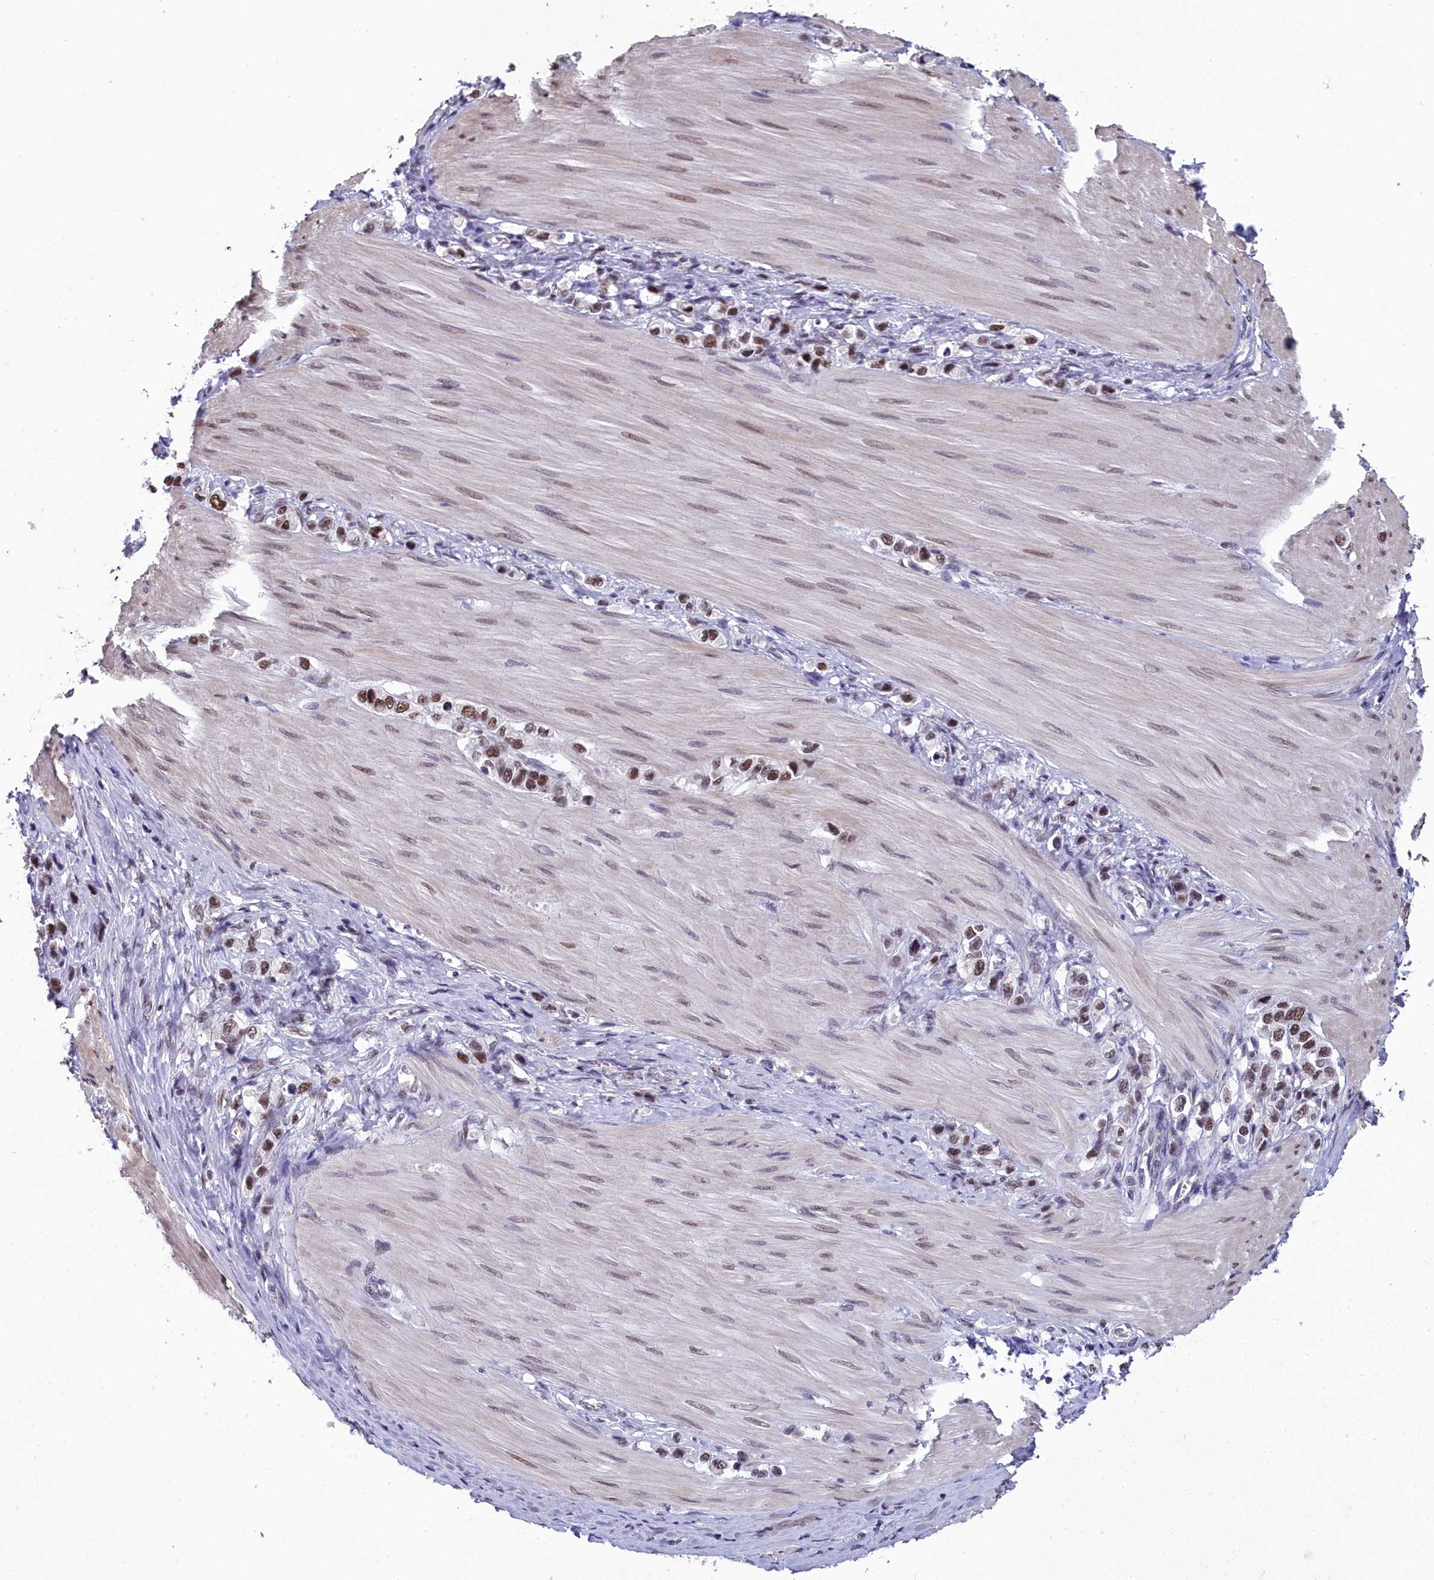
{"staining": {"intensity": "moderate", "quantity": ">75%", "location": "nuclear"}, "tissue": "stomach cancer", "cell_type": "Tumor cells", "image_type": "cancer", "snomed": [{"axis": "morphology", "description": "Adenocarcinoma, NOS"}, {"axis": "topography", "description": "Stomach"}], "caption": "Approximately >75% of tumor cells in human stomach adenocarcinoma reveal moderate nuclear protein positivity as visualized by brown immunohistochemical staining.", "gene": "CCDC97", "patient": {"sex": "female", "age": 65}}